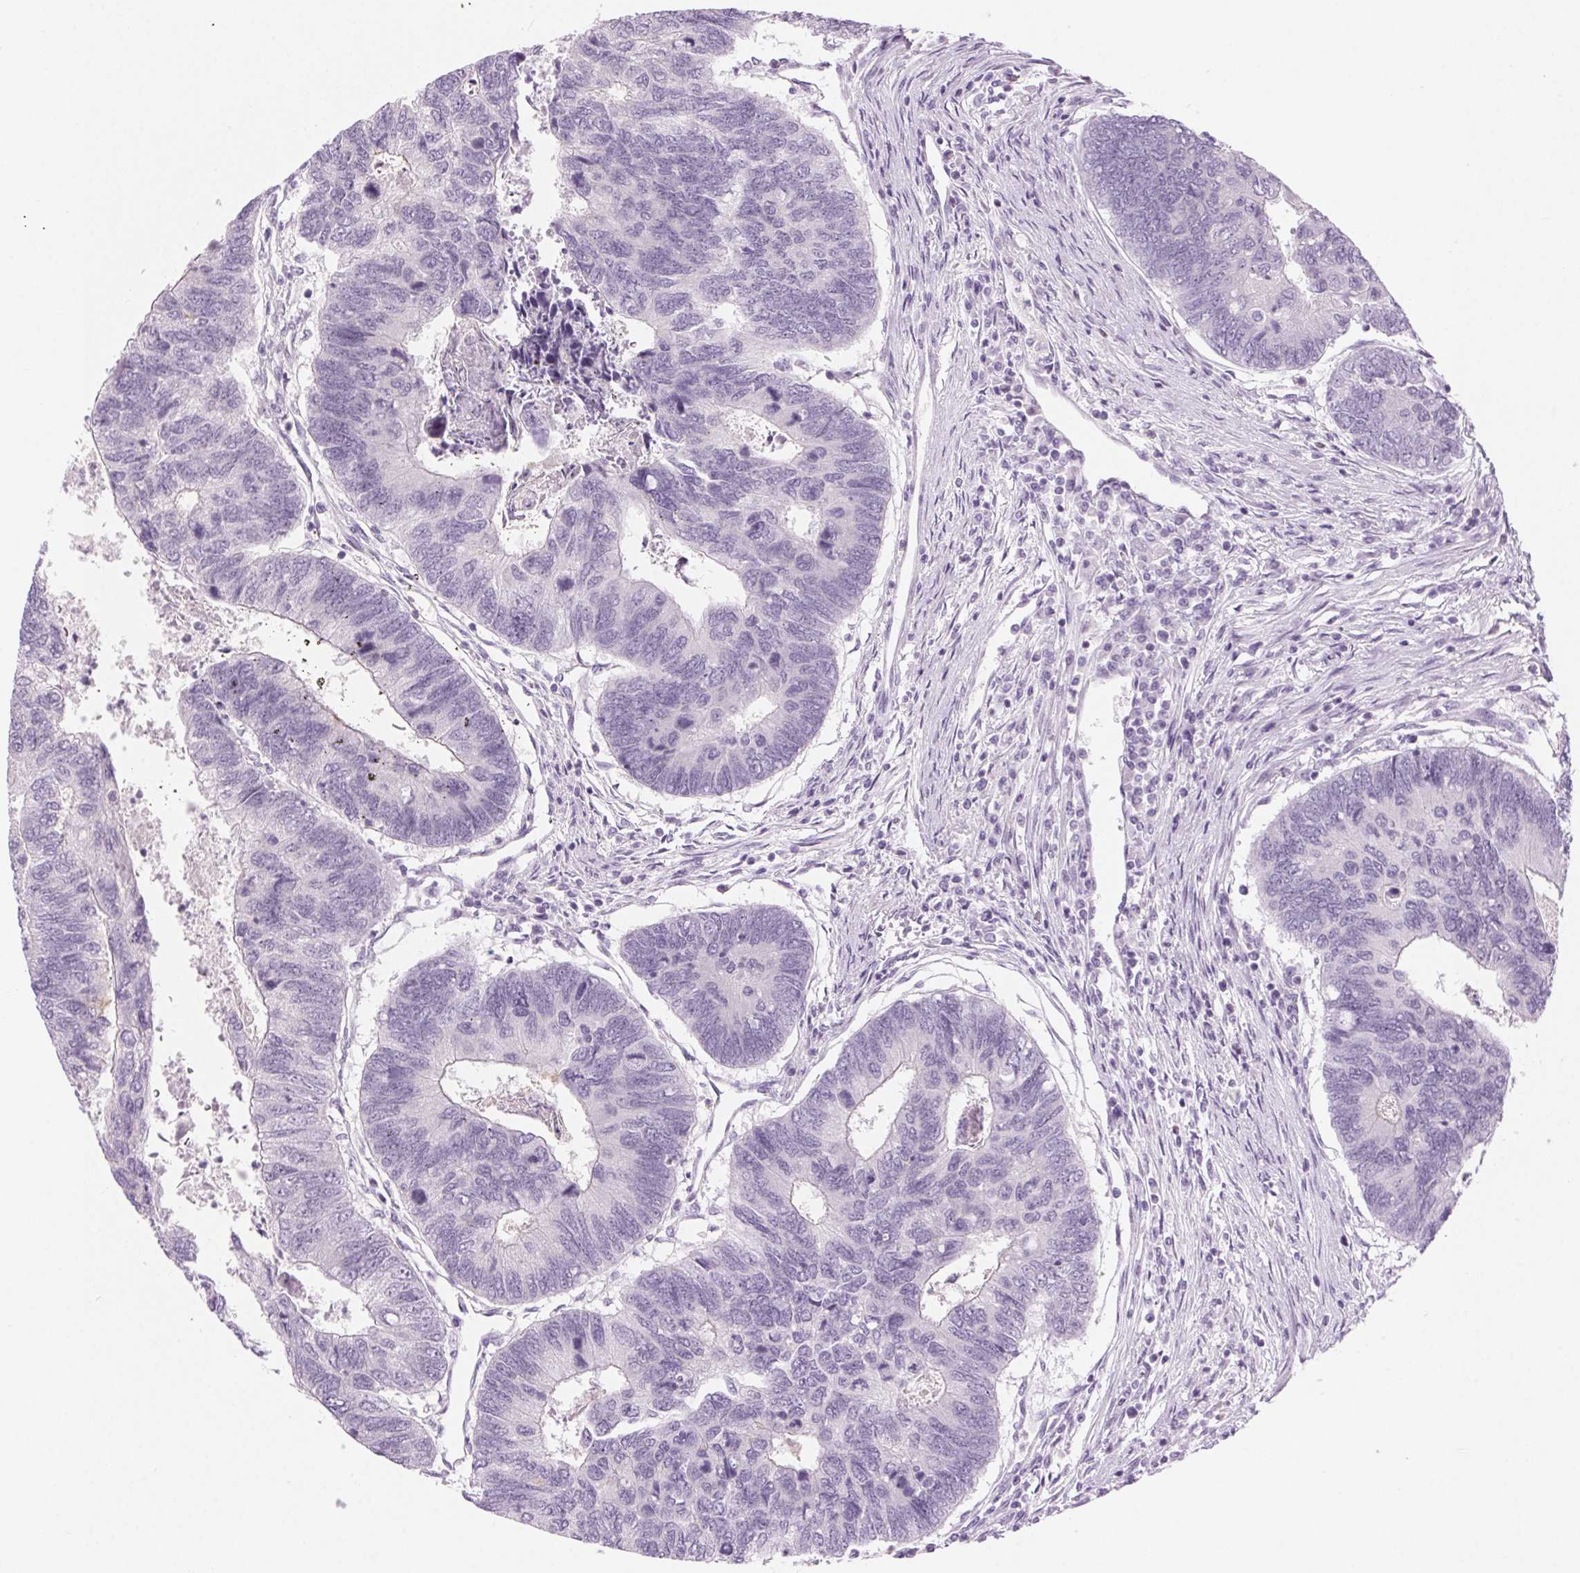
{"staining": {"intensity": "negative", "quantity": "none", "location": "none"}, "tissue": "colorectal cancer", "cell_type": "Tumor cells", "image_type": "cancer", "snomed": [{"axis": "morphology", "description": "Adenocarcinoma, NOS"}, {"axis": "topography", "description": "Colon"}], "caption": "Immunohistochemistry of human colorectal adenocarcinoma displays no expression in tumor cells.", "gene": "SLC6A19", "patient": {"sex": "female", "age": 67}}